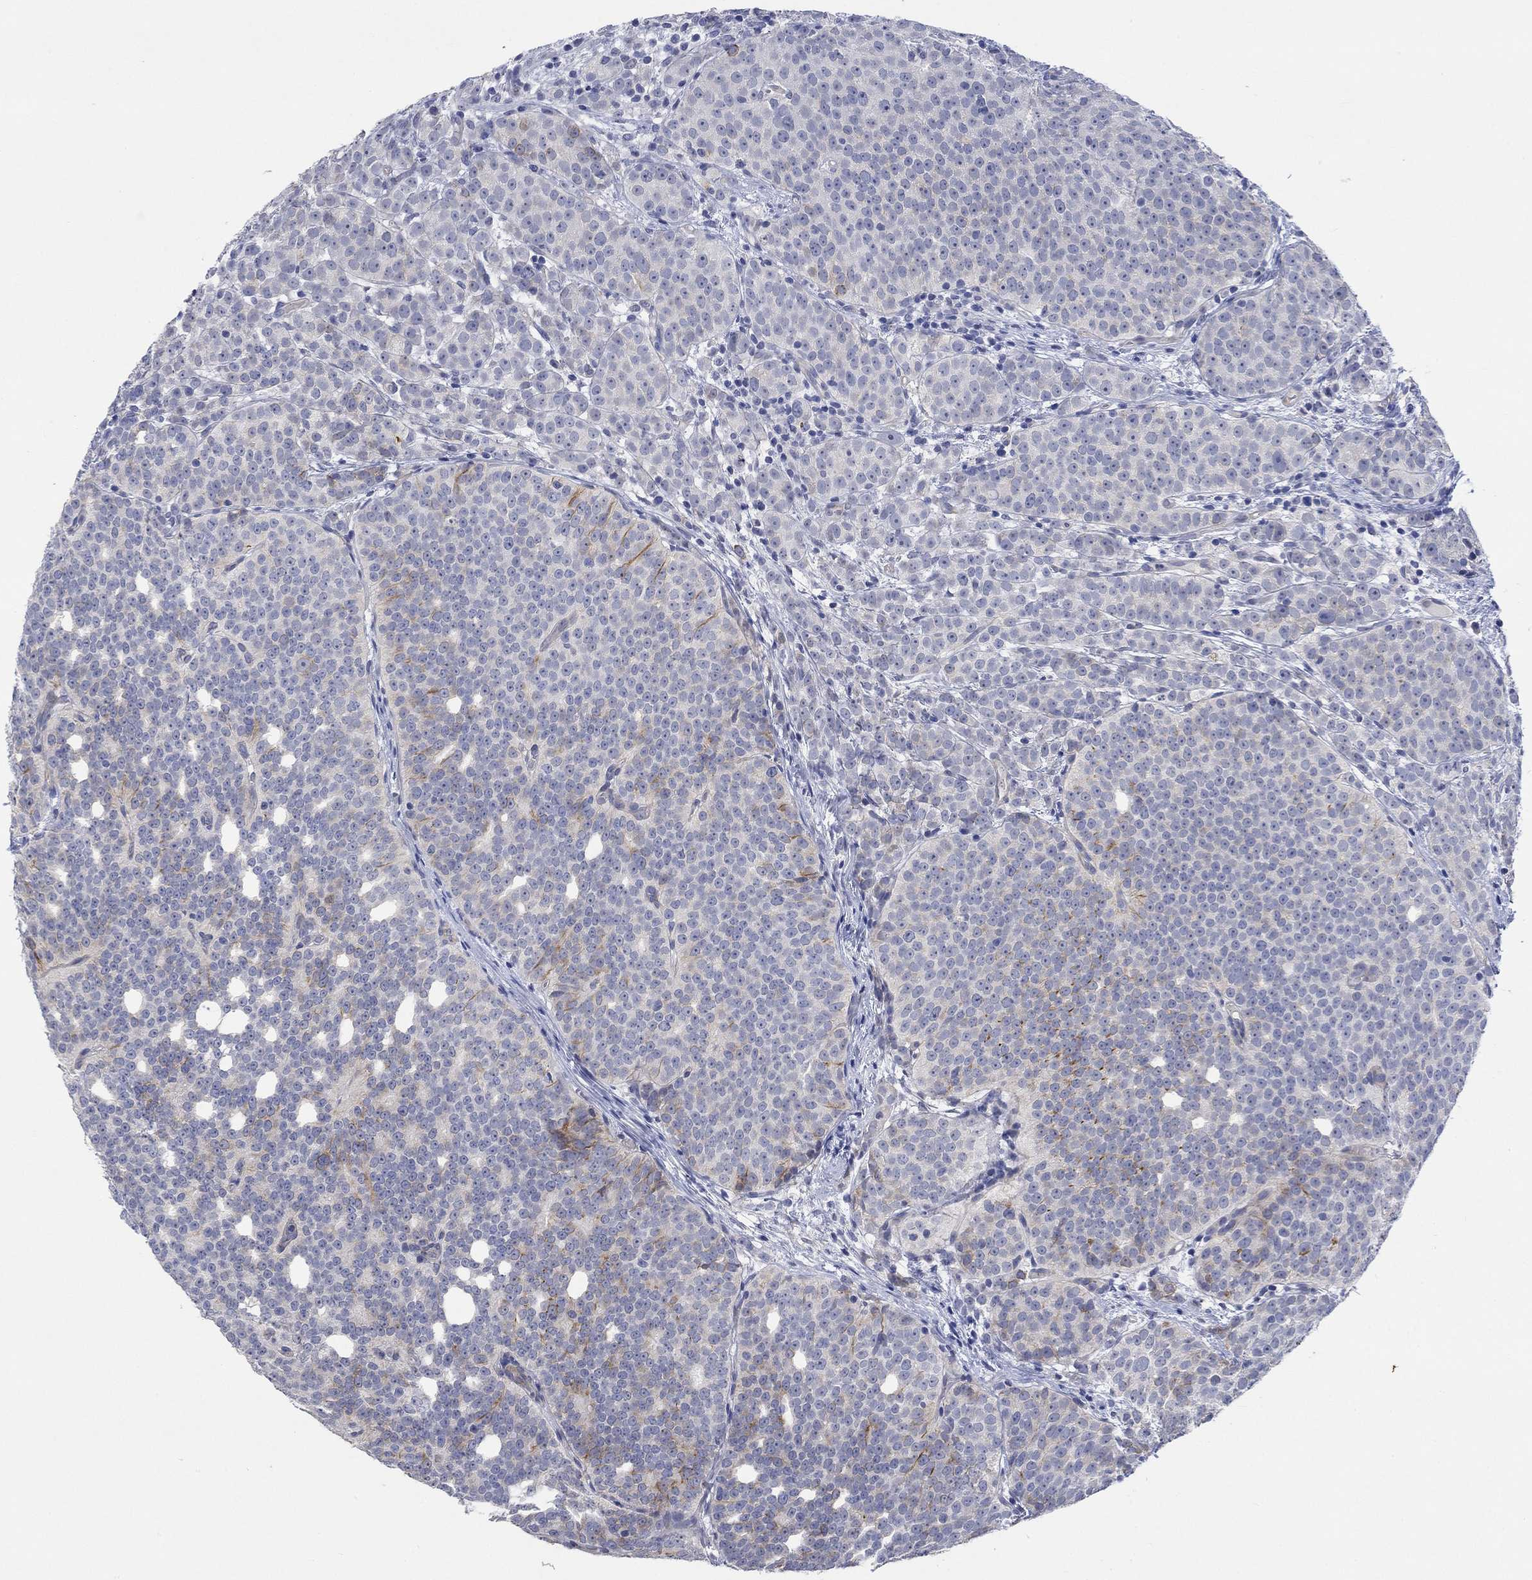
{"staining": {"intensity": "moderate", "quantity": "<25%", "location": "cytoplasmic/membranous"}, "tissue": "prostate cancer", "cell_type": "Tumor cells", "image_type": "cancer", "snomed": [{"axis": "morphology", "description": "Adenocarcinoma, High grade"}, {"axis": "topography", "description": "Prostate"}], "caption": "Tumor cells exhibit low levels of moderate cytoplasmic/membranous staining in approximately <25% of cells in human adenocarcinoma (high-grade) (prostate).", "gene": "DLK1", "patient": {"sex": "male", "age": 53}}